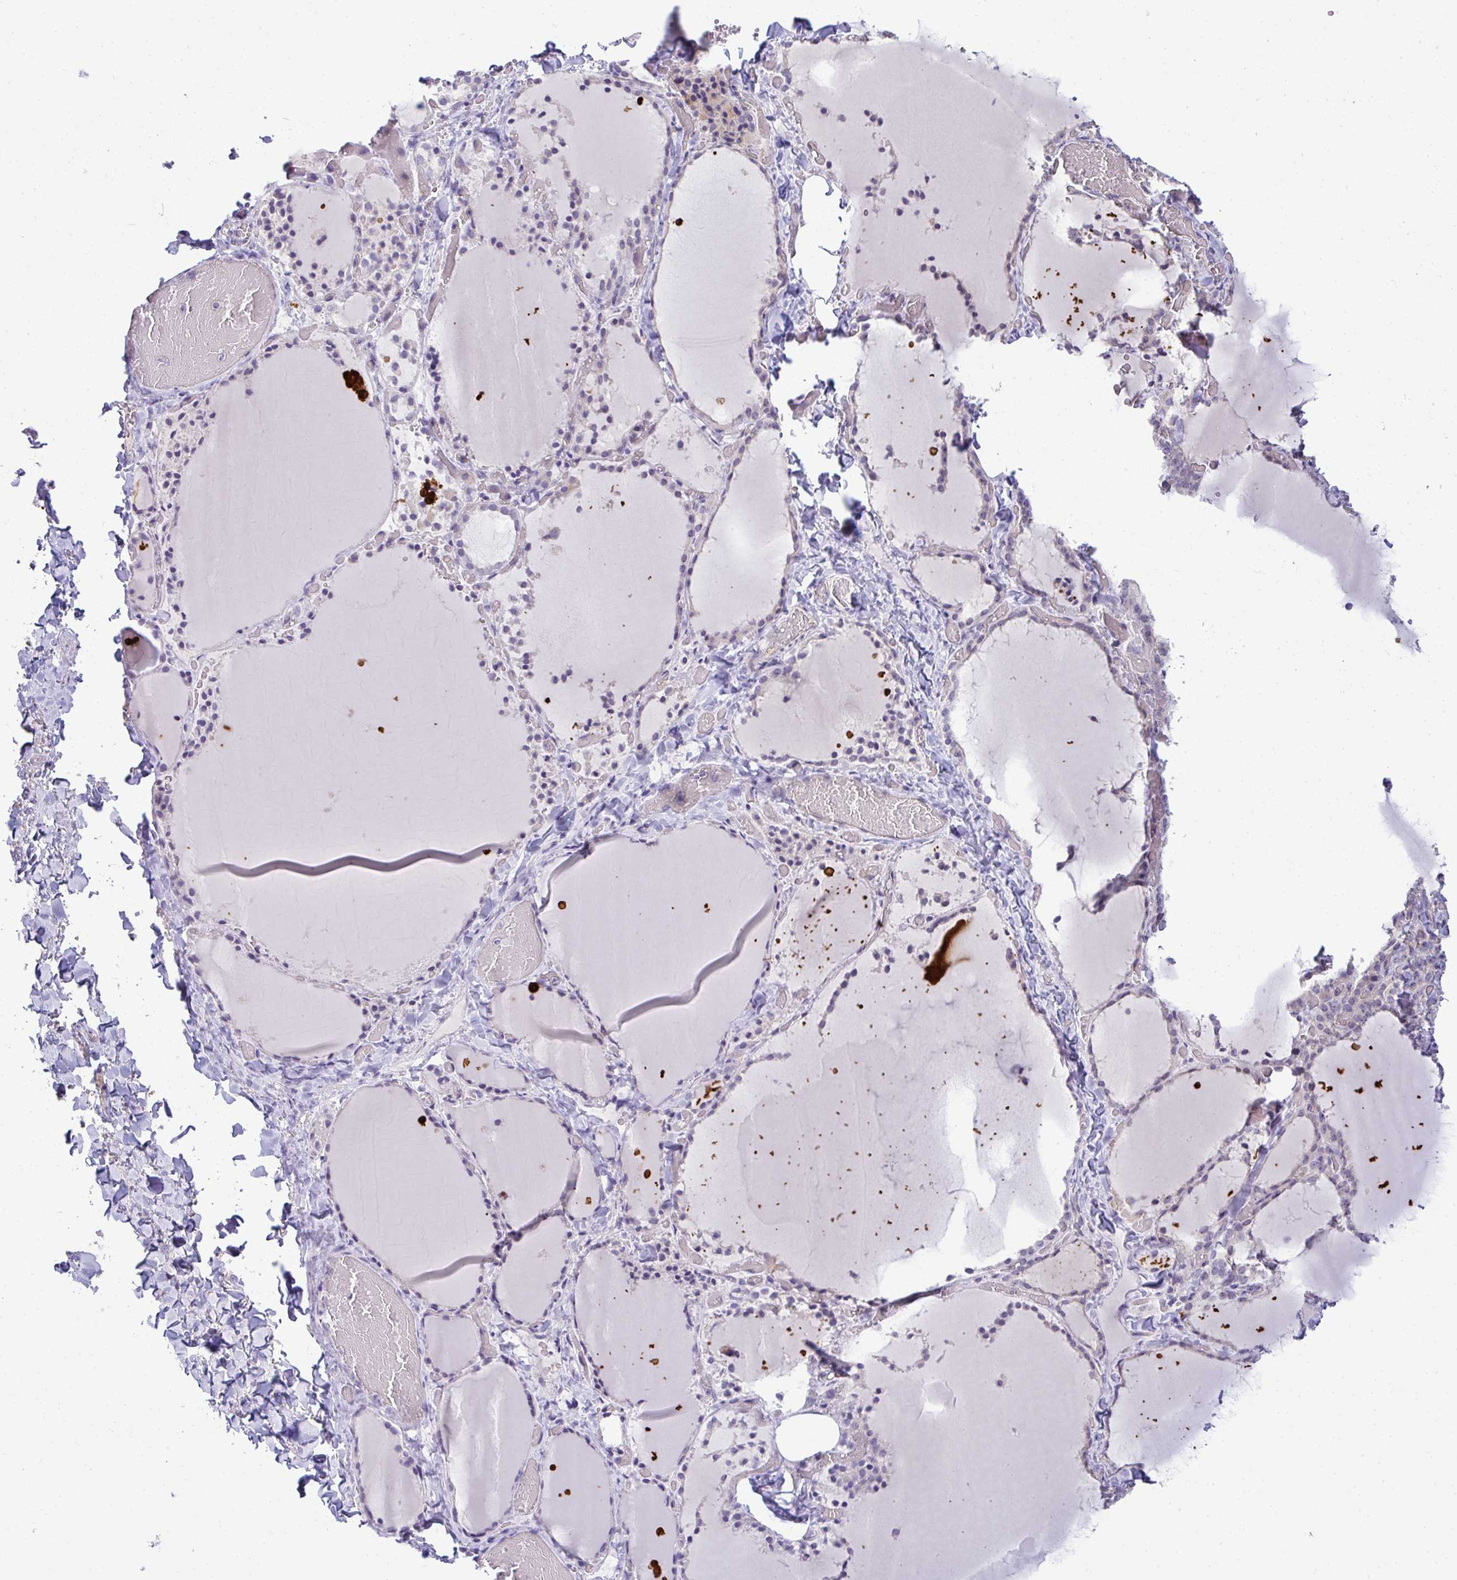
{"staining": {"intensity": "weak", "quantity": "<25%", "location": "cytoplasmic/membranous"}, "tissue": "thyroid gland", "cell_type": "Glandular cells", "image_type": "normal", "snomed": [{"axis": "morphology", "description": "Normal tissue, NOS"}, {"axis": "topography", "description": "Thyroid gland"}], "caption": "IHC micrograph of unremarkable thyroid gland: human thyroid gland stained with DAB demonstrates no significant protein expression in glandular cells. (DAB (3,3'-diaminobenzidine) immunohistochemistry visualized using brightfield microscopy, high magnification).", "gene": "NT5C1A", "patient": {"sex": "female", "age": 22}}